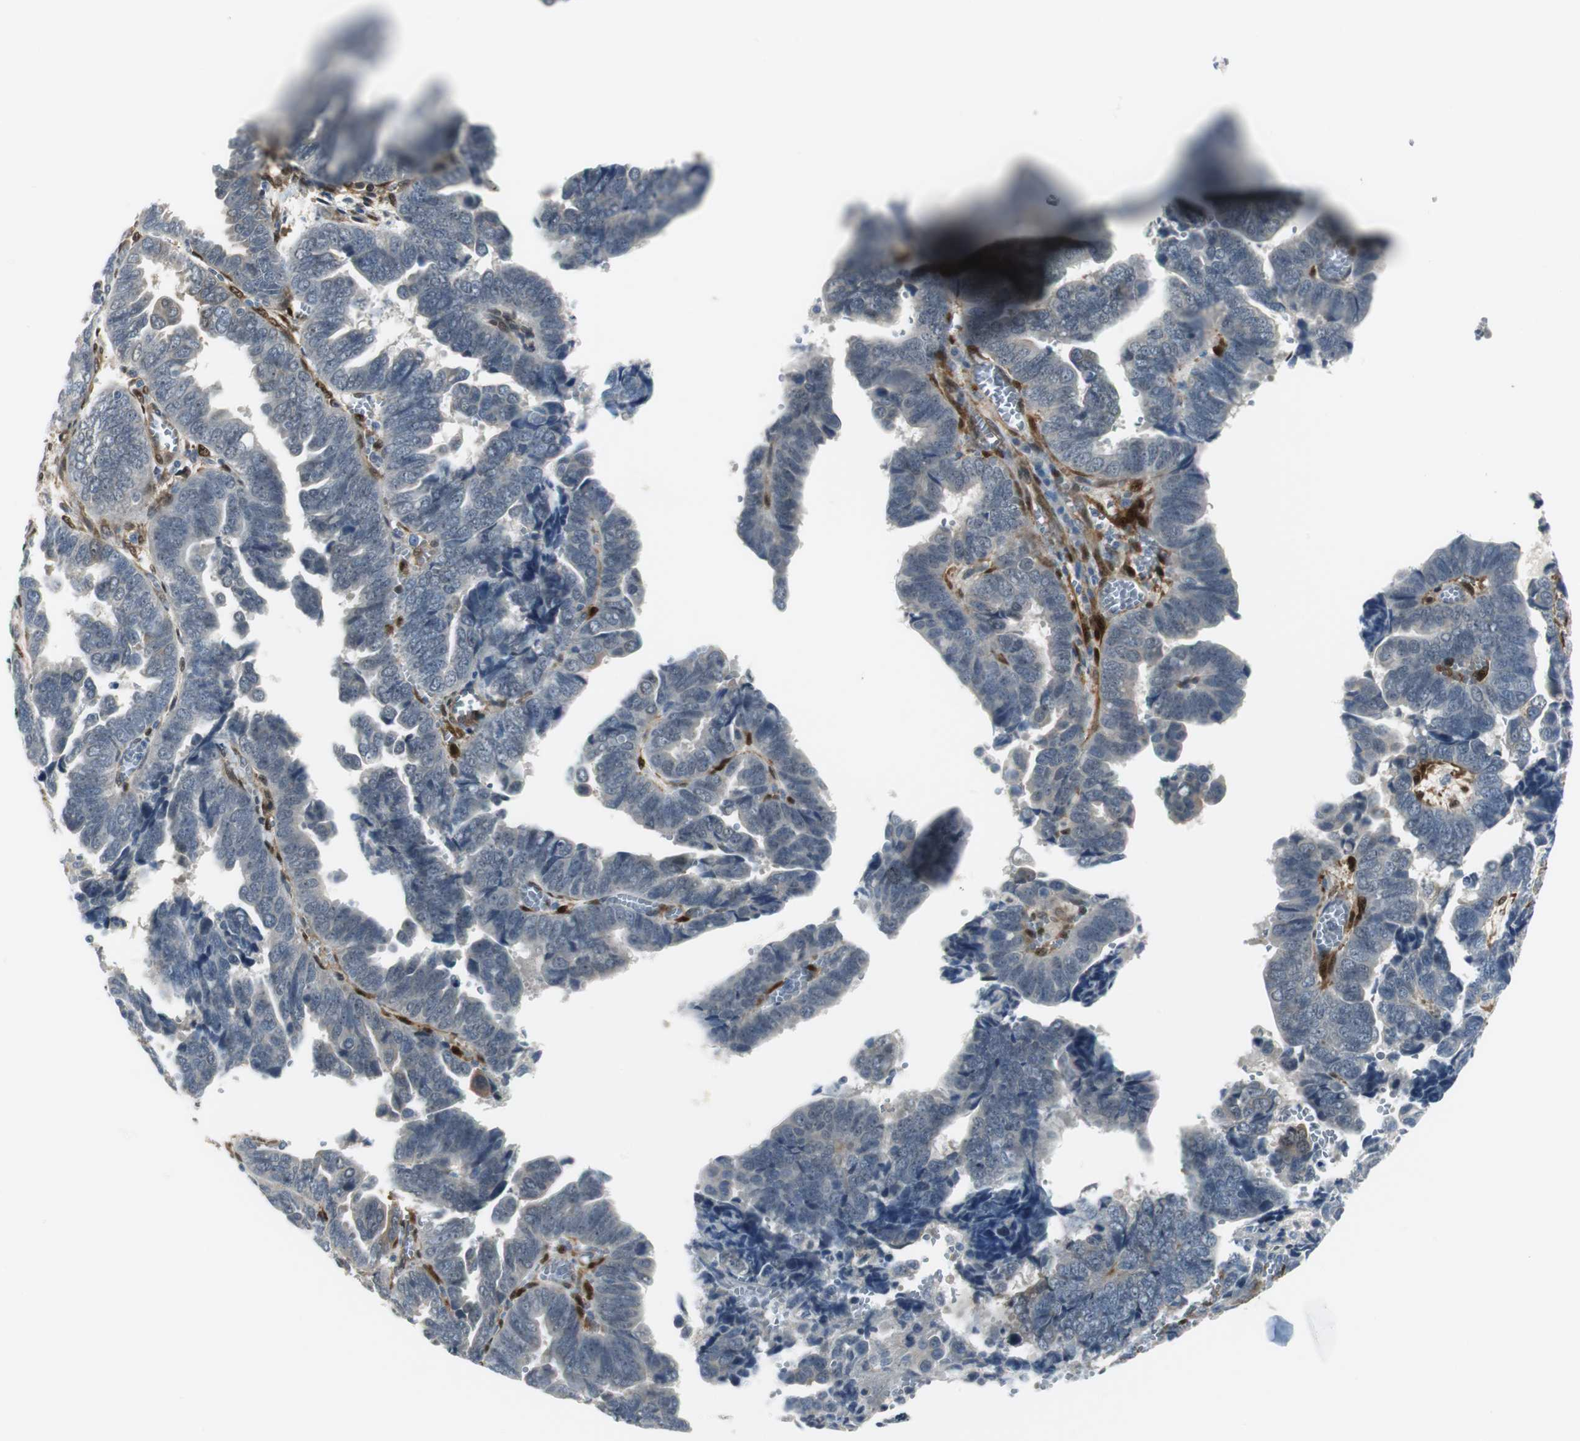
{"staining": {"intensity": "negative", "quantity": "none", "location": "none"}, "tissue": "endometrial cancer", "cell_type": "Tumor cells", "image_type": "cancer", "snomed": [{"axis": "morphology", "description": "Adenocarcinoma, NOS"}, {"axis": "topography", "description": "Endometrium"}], "caption": "This is an IHC image of human adenocarcinoma (endometrial). There is no staining in tumor cells.", "gene": "FHL2", "patient": {"sex": "female", "age": 75}}